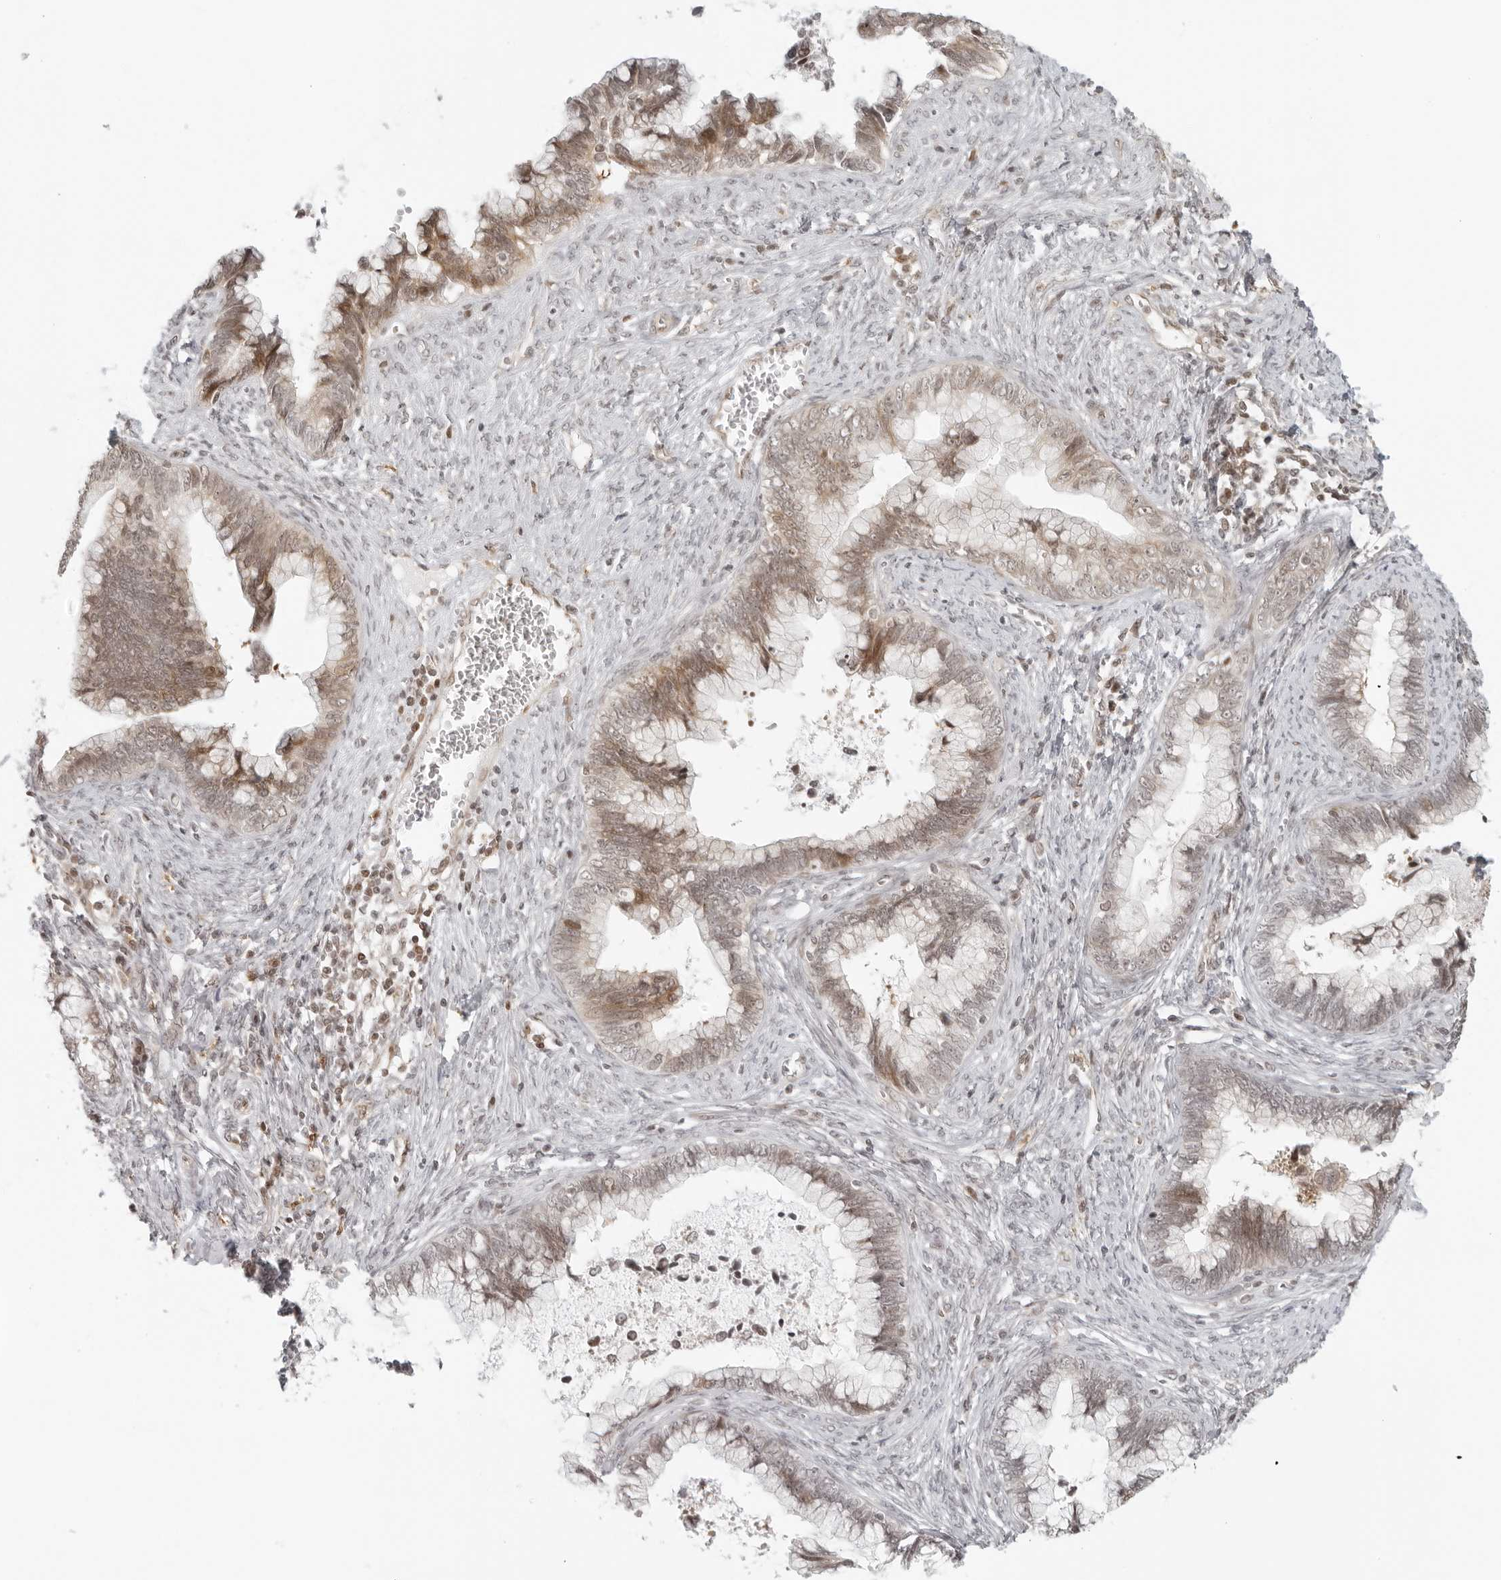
{"staining": {"intensity": "moderate", "quantity": "25%-75%", "location": "cytoplasmic/membranous,nuclear"}, "tissue": "cervical cancer", "cell_type": "Tumor cells", "image_type": "cancer", "snomed": [{"axis": "morphology", "description": "Adenocarcinoma, NOS"}, {"axis": "topography", "description": "Cervix"}], "caption": "Brown immunohistochemical staining in human adenocarcinoma (cervical) shows moderate cytoplasmic/membranous and nuclear positivity in approximately 25%-75% of tumor cells.", "gene": "ZNF407", "patient": {"sex": "female", "age": 44}}